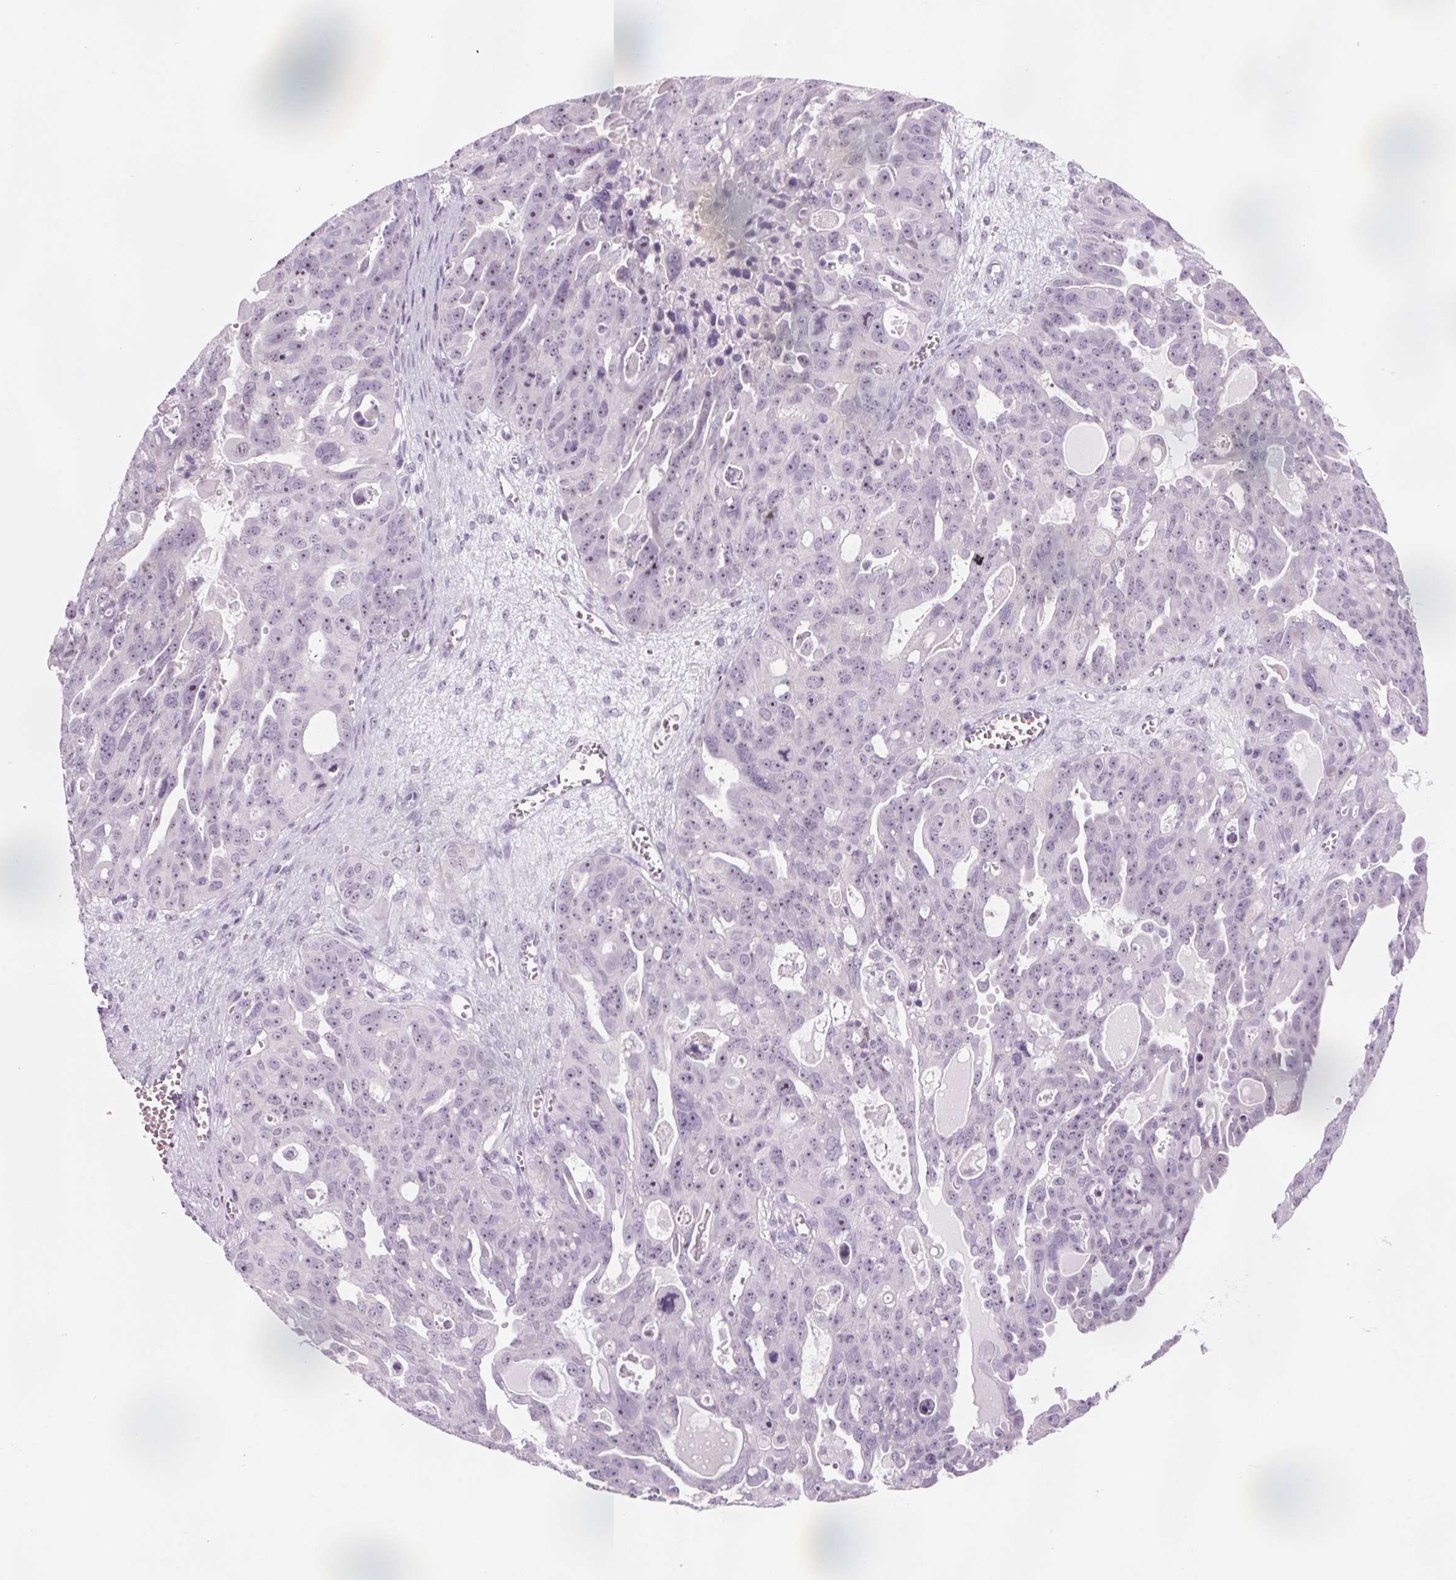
{"staining": {"intensity": "moderate", "quantity": "25%-75%", "location": "nuclear"}, "tissue": "ovarian cancer", "cell_type": "Tumor cells", "image_type": "cancer", "snomed": [{"axis": "morphology", "description": "Carcinoma, endometroid"}, {"axis": "topography", "description": "Ovary"}], "caption": "This is an image of IHC staining of endometroid carcinoma (ovarian), which shows moderate positivity in the nuclear of tumor cells.", "gene": "DNTTIP2", "patient": {"sex": "female", "age": 70}}